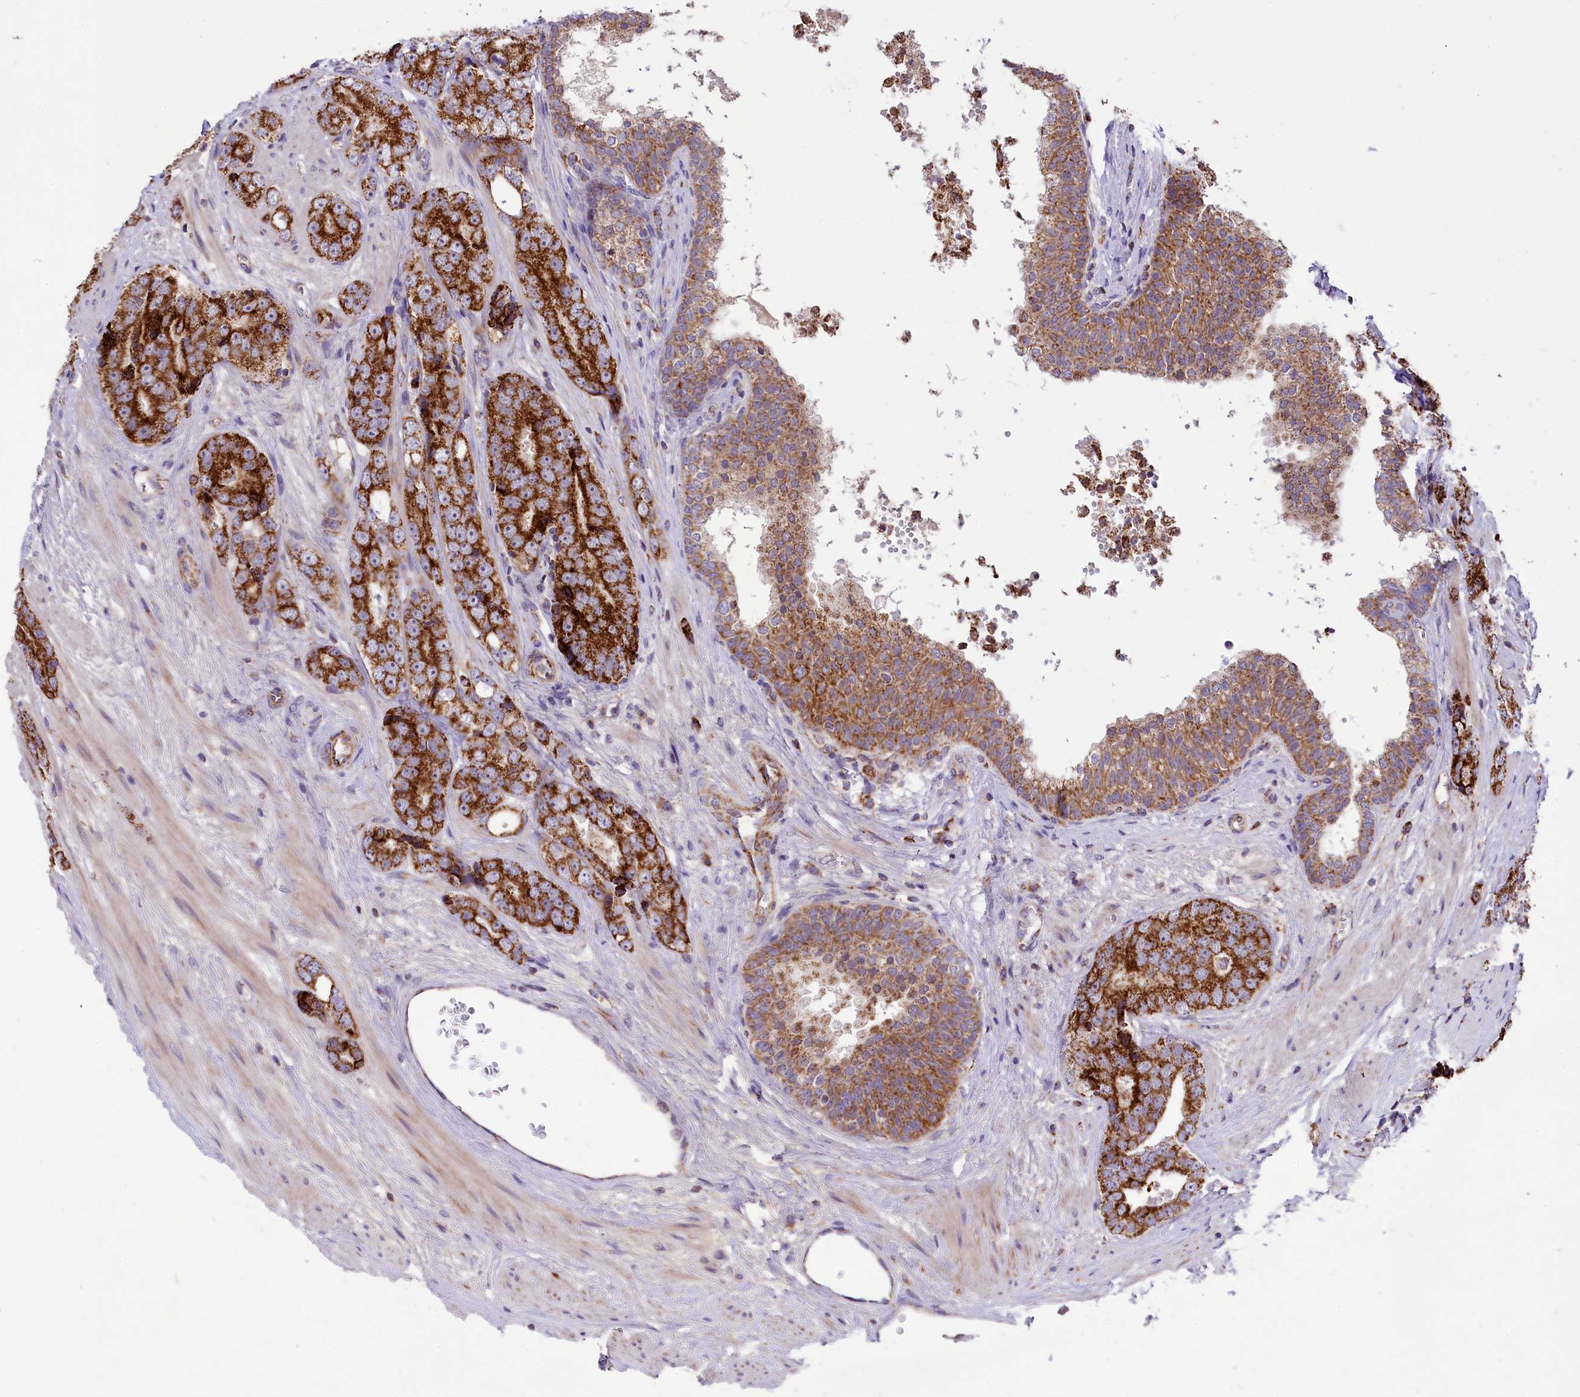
{"staining": {"intensity": "strong", "quantity": ">75%", "location": "cytoplasmic/membranous"}, "tissue": "prostate cancer", "cell_type": "Tumor cells", "image_type": "cancer", "snomed": [{"axis": "morphology", "description": "Adenocarcinoma, High grade"}, {"axis": "topography", "description": "Prostate"}], "caption": "Tumor cells exhibit high levels of strong cytoplasmic/membranous staining in approximately >75% of cells in human prostate cancer. (Stains: DAB in brown, nuclei in blue, Microscopy: brightfield microscopy at high magnification).", "gene": "COX17", "patient": {"sex": "male", "age": 56}}